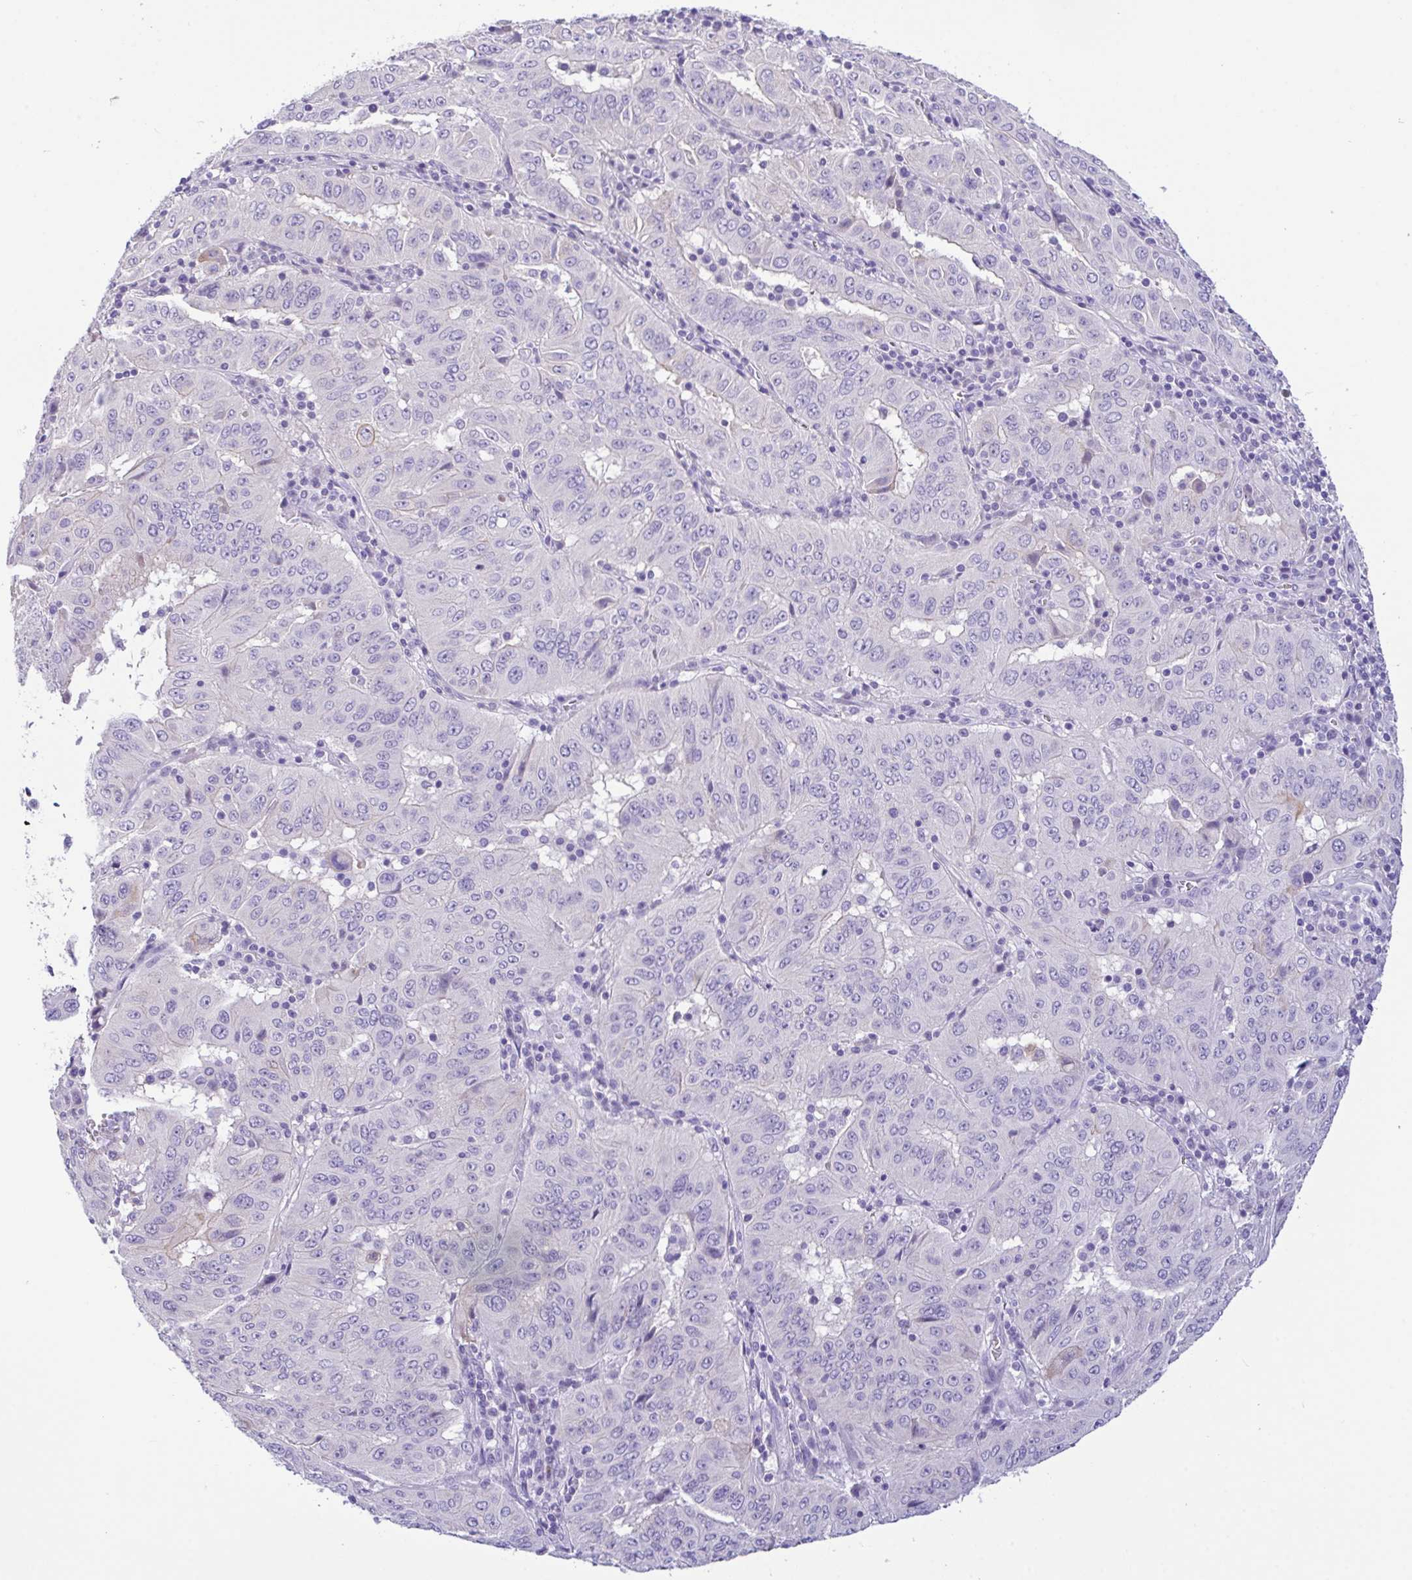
{"staining": {"intensity": "weak", "quantity": "<25%", "location": "cytoplasmic/membranous"}, "tissue": "pancreatic cancer", "cell_type": "Tumor cells", "image_type": "cancer", "snomed": [{"axis": "morphology", "description": "Adenocarcinoma, NOS"}, {"axis": "topography", "description": "Pancreas"}], "caption": "High magnification brightfield microscopy of pancreatic cancer stained with DAB (3,3'-diaminobenzidine) (brown) and counterstained with hematoxylin (blue): tumor cells show no significant positivity.", "gene": "FBXL20", "patient": {"sex": "male", "age": 63}}